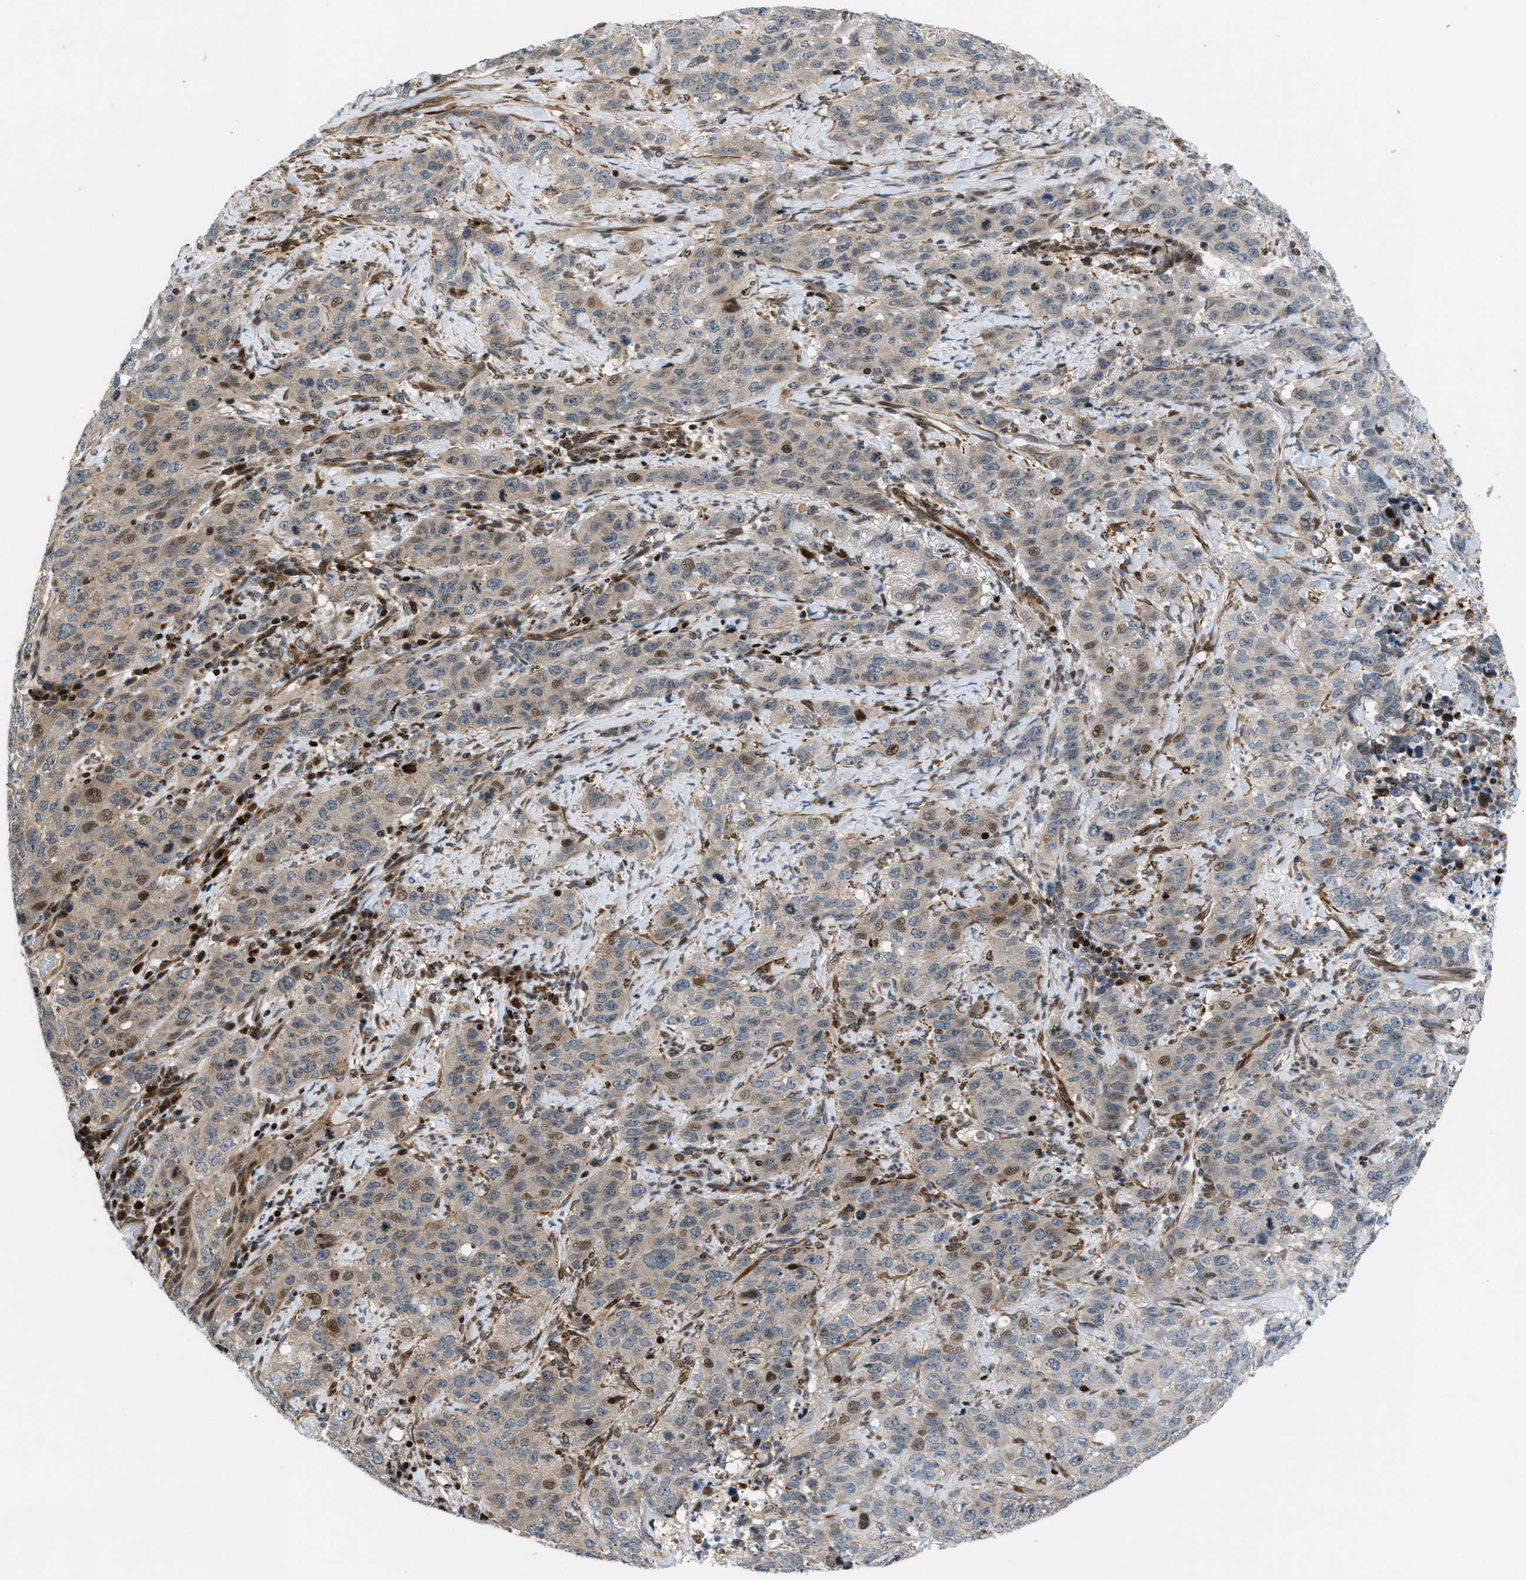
{"staining": {"intensity": "weak", "quantity": "<25%", "location": "nuclear"}, "tissue": "stomach cancer", "cell_type": "Tumor cells", "image_type": "cancer", "snomed": [{"axis": "morphology", "description": "Adenocarcinoma, NOS"}, {"axis": "topography", "description": "Stomach"}], "caption": "The IHC histopathology image has no significant positivity in tumor cells of stomach cancer (adenocarcinoma) tissue.", "gene": "ZNF276", "patient": {"sex": "male", "age": 48}}